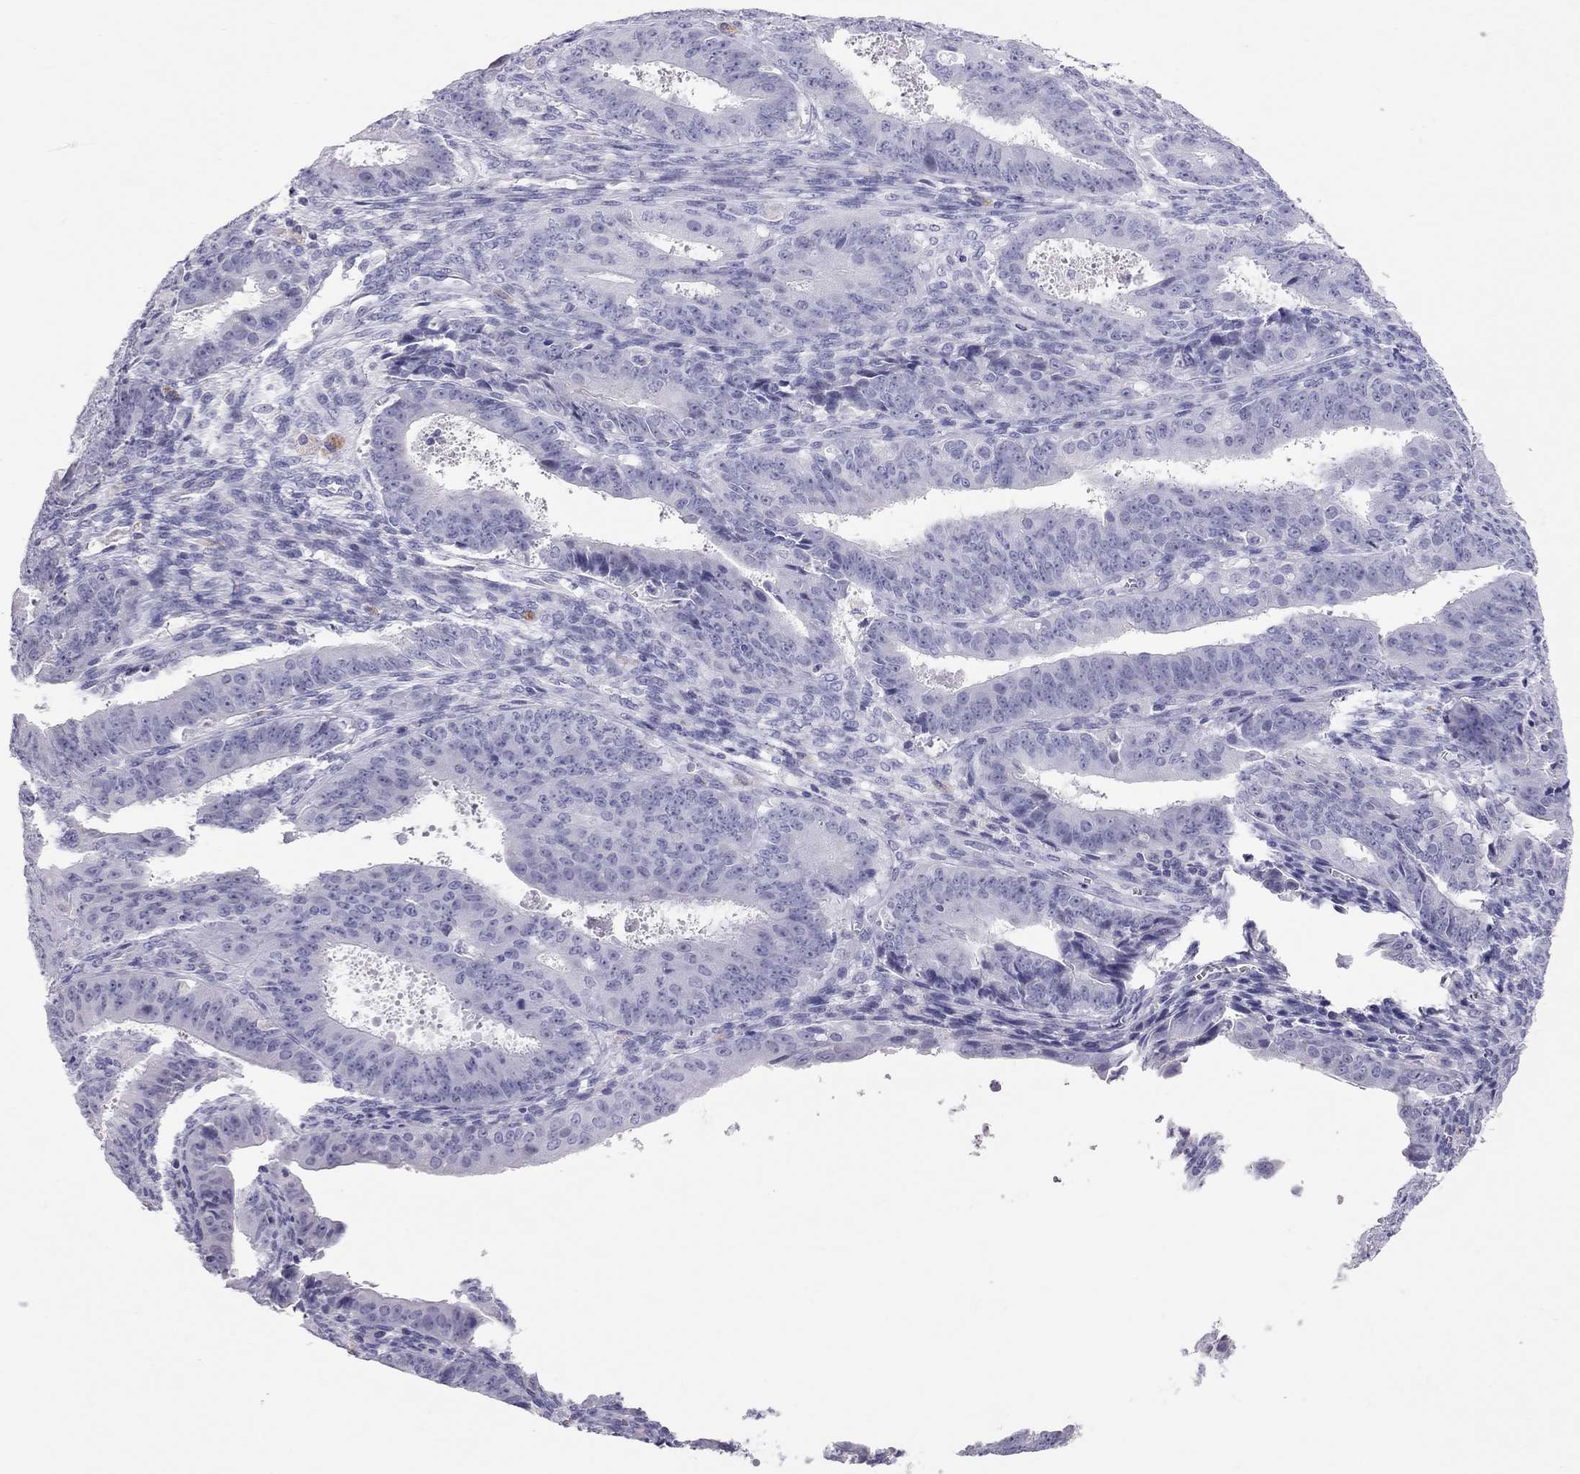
{"staining": {"intensity": "negative", "quantity": "none", "location": "none"}, "tissue": "ovarian cancer", "cell_type": "Tumor cells", "image_type": "cancer", "snomed": [{"axis": "morphology", "description": "Carcinoma, endometroid"}, {"axis": "topography", "description": "Ovary"}], "caption": "High magnification brightfield microscopy of ovarian cancer stained with DAB (brown) and counterstained with hematoxylin (blue): tumor cells show no significant positivity.", "gene": "IL17REL", "patient": {"sex": "female", "age": 42}}